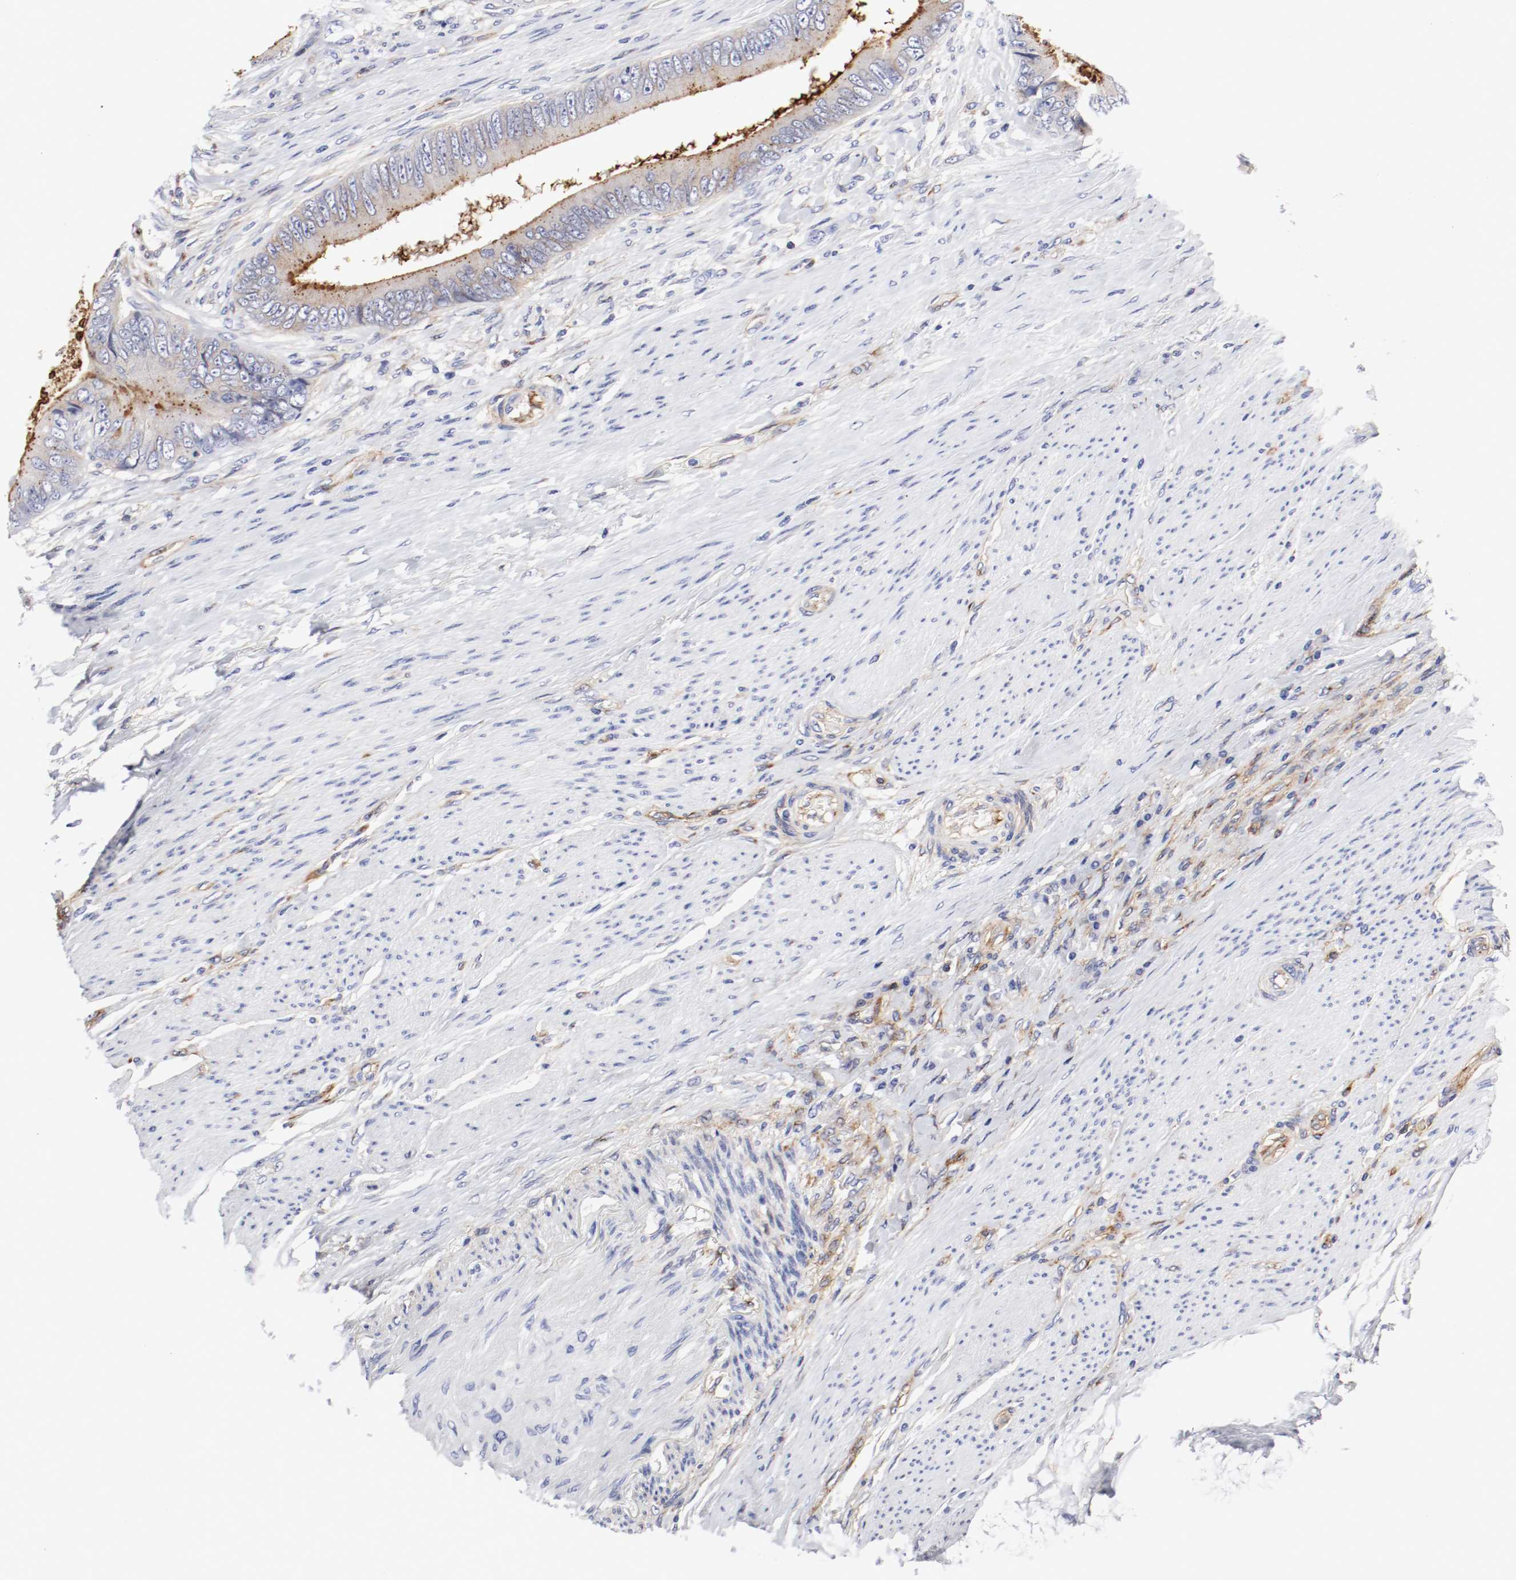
{"staining": {"intensity": "moderate", "quantity": "25%-75%", "location": "cytoplasmic/membranous"}, "tissue": "colorectal cancer", "cell_type": "Tumor cells", "image_type": "cancer", "snomed": [{"axis": "morphology", "description": "Adenocarcinoma, NOS"}, {"axis": "topography", "description": "Rectum"}], "caption": "Brown immunohistochemical staining in colorectal cancer (adenocarcinoma) reveals moderate cytoplasmic/membranous positivity in approximately 25%-75% of tumor cells.", "gene": "IFITM1", "patient": {"sex": "female", "age": 77}}